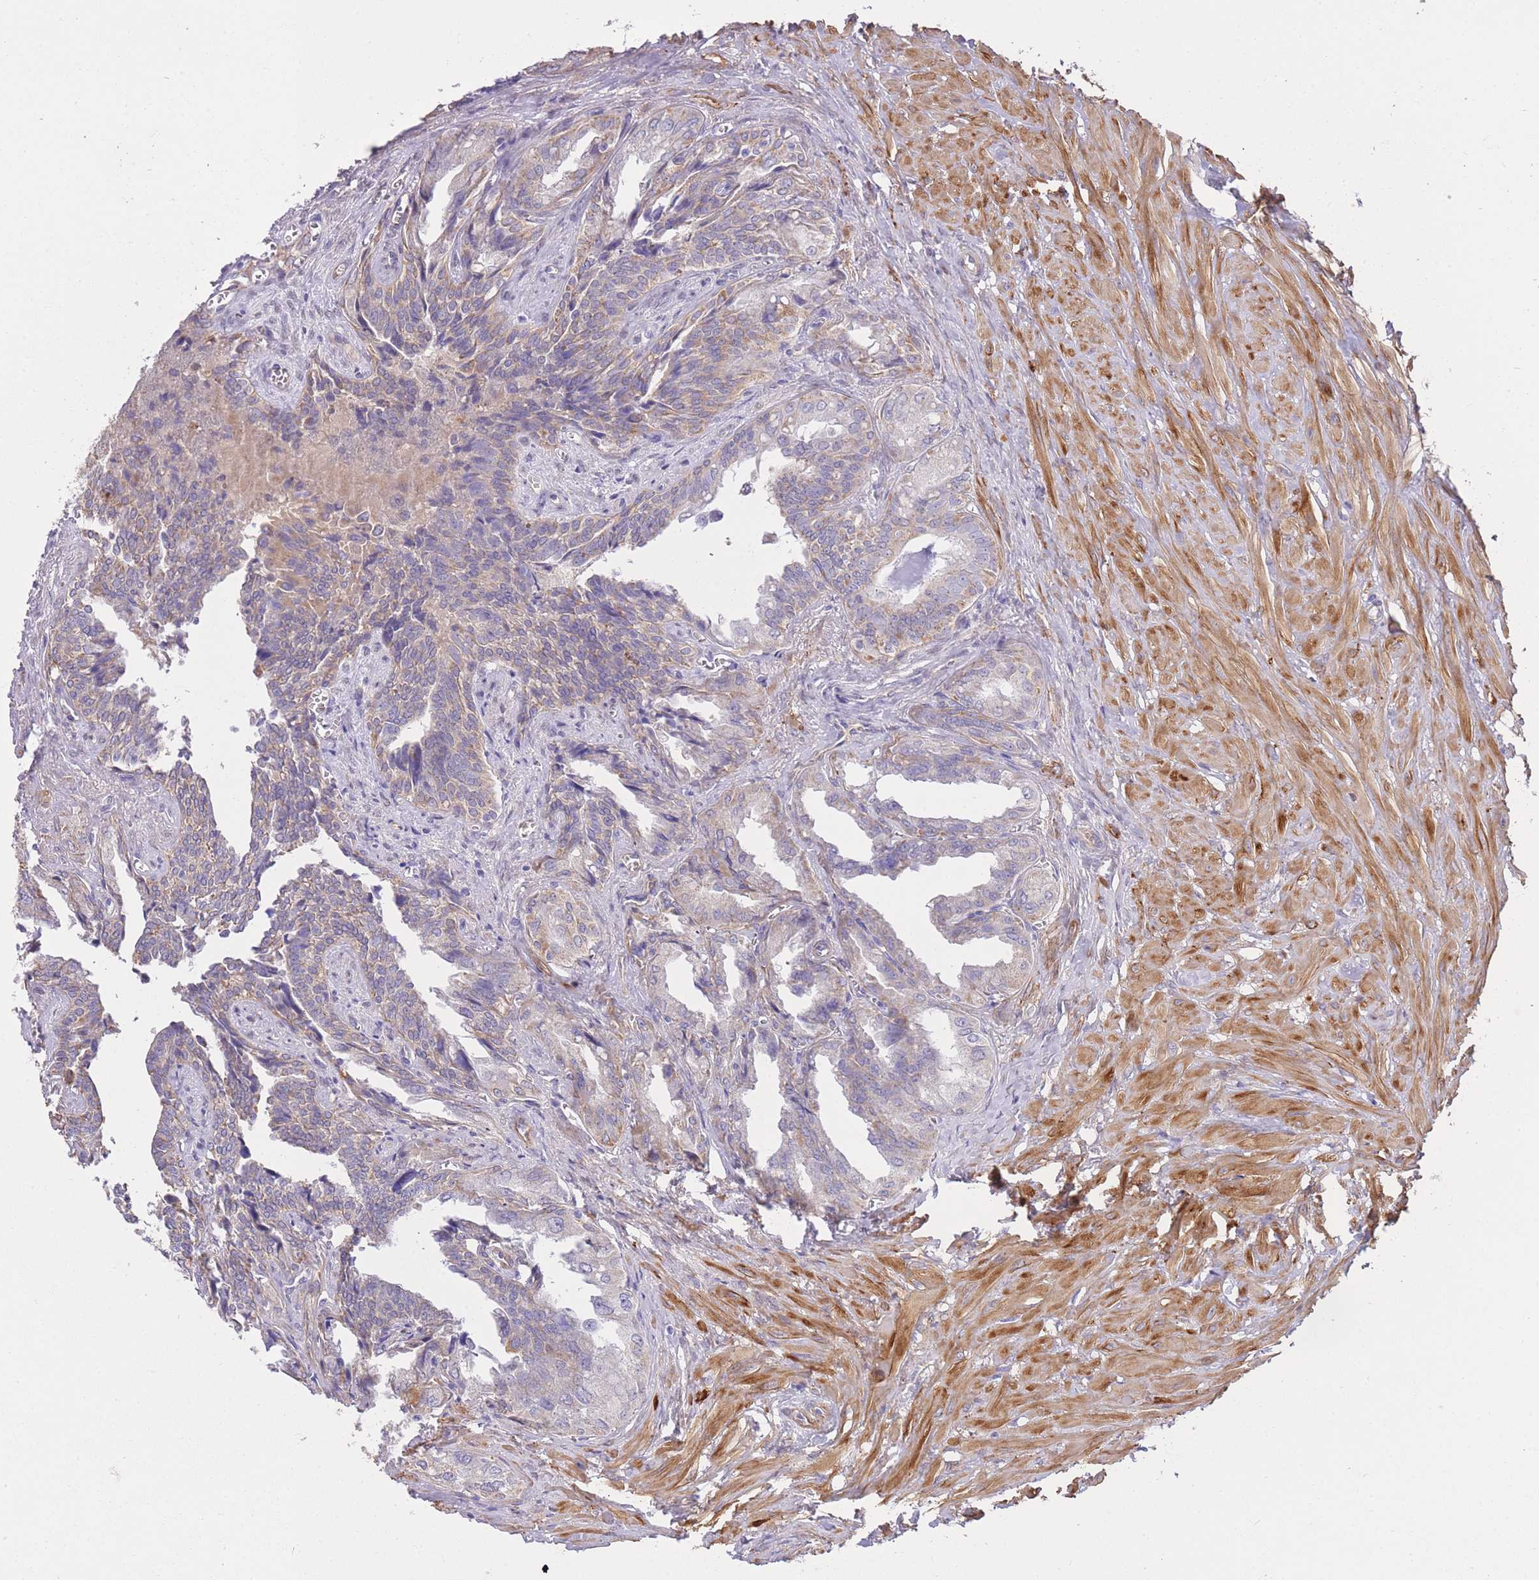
{"staining": {"intensity": "weak", "quantity": "25%-75%", "location": "cytoplasmic/membranous"}, "tissue": "seminal vesicle", "cell_type": "Glandular cells", "image_type": "normal", "snomed": [{"axis": "morphology", "description": "Normal tissue, NOS"}, {"axis": "topography", "description": "Seminal veicle"}], "caption": "The immunohistochemical stain highlights weak cytoplasmic/membranous expression in glandular cells of unremarkable seminal vesicle.", "gene": "PGM1", "patient": {"sex": "male", "age": 67}}